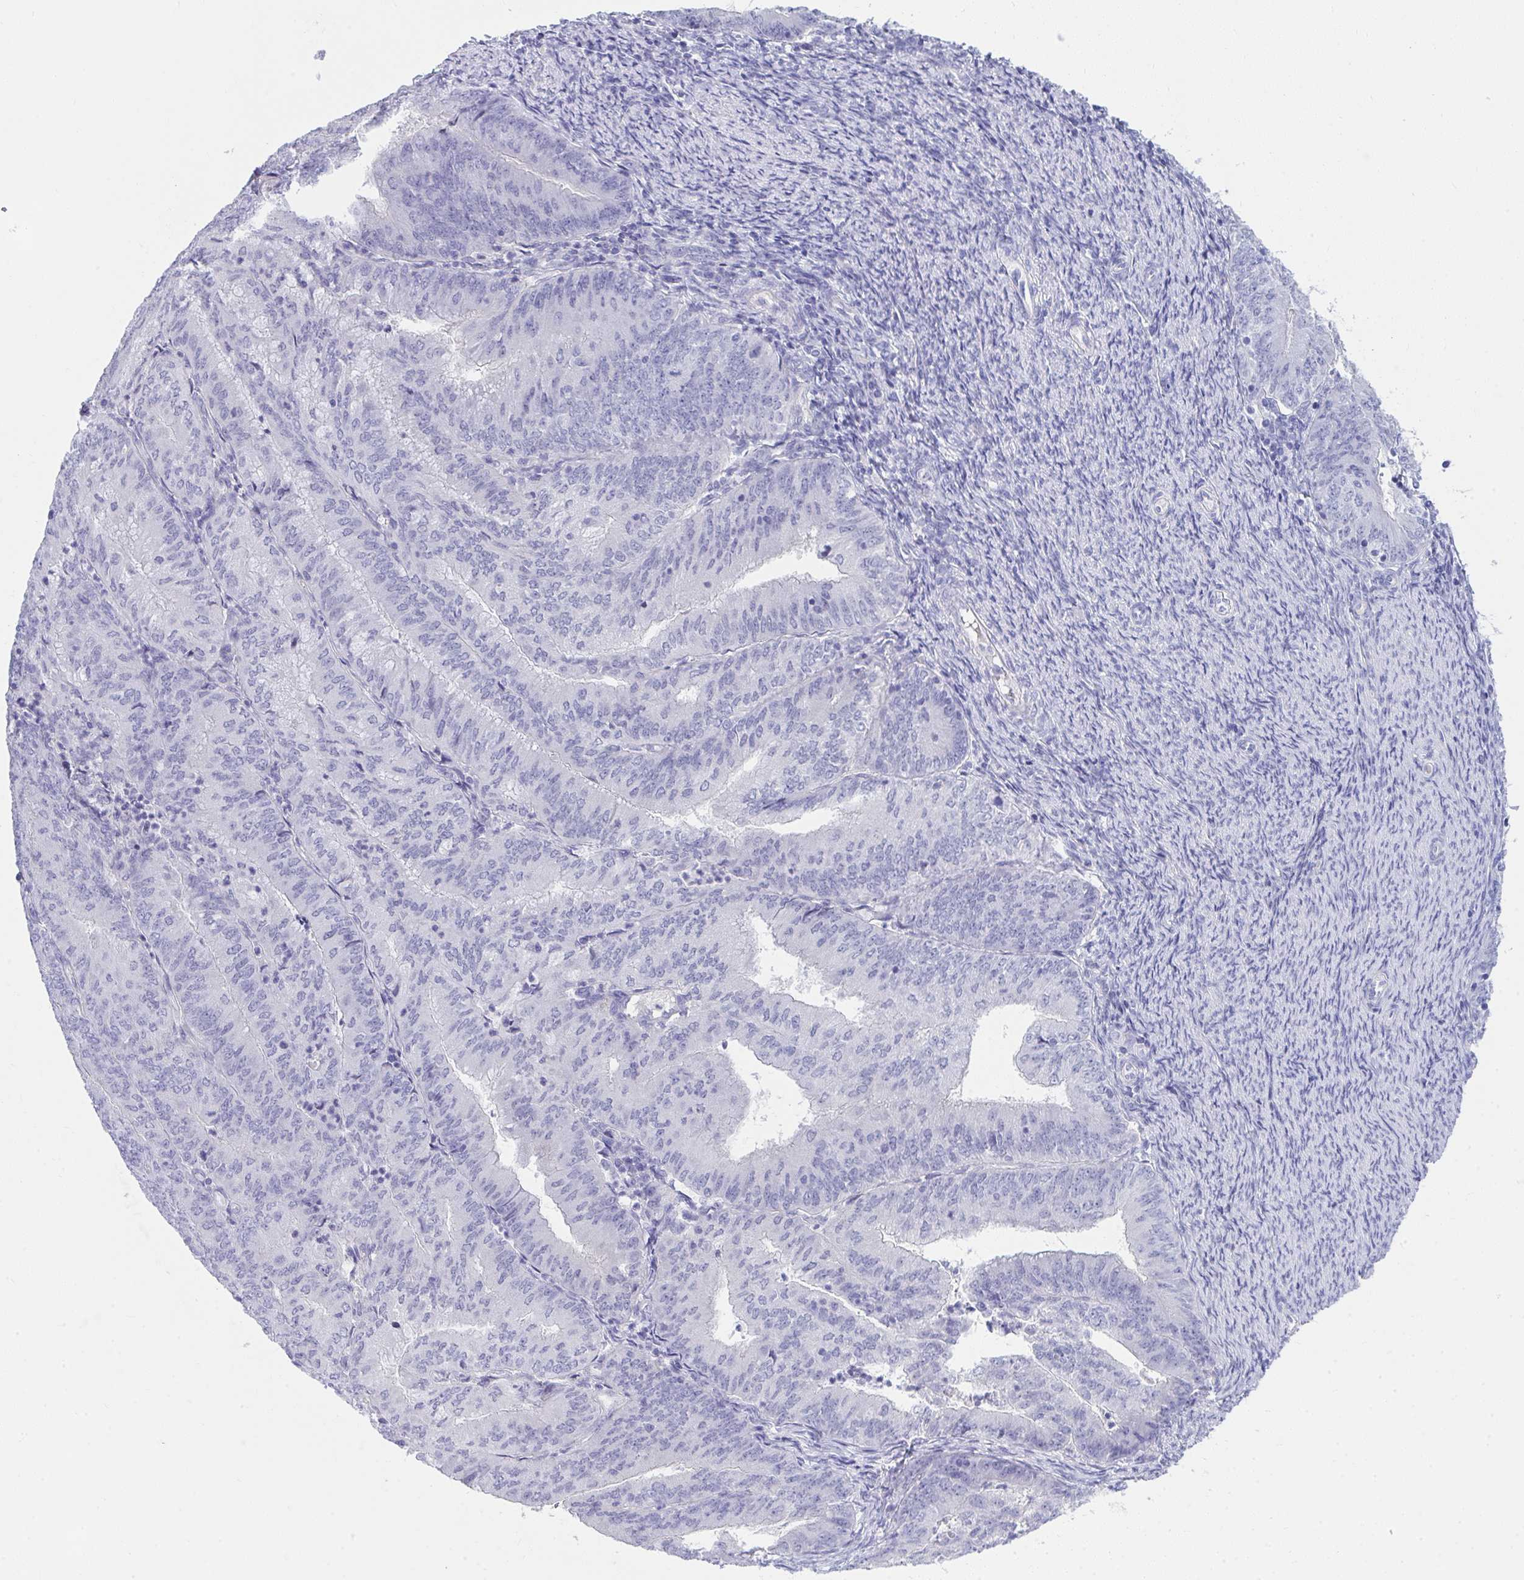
{"staining": {"intensity": "negative", "quantity": "none", "location": "none"}, "tissue": "endometrial cancer", "cell_type": "Tumor cells", "image_type": "cancer", "snomed": [{"axis": "morphology", "description": "Adenocarcinoma, NOS"}, {"axis": "topography", "description": "Endometrium"}], "caption": "Adenocarcinoma (endometrial) was stained to show a protein in brown. There is no significant expression in tumor cells.", "gene": "LRRC36", "patient": {"sex": "female", "age": 57}}